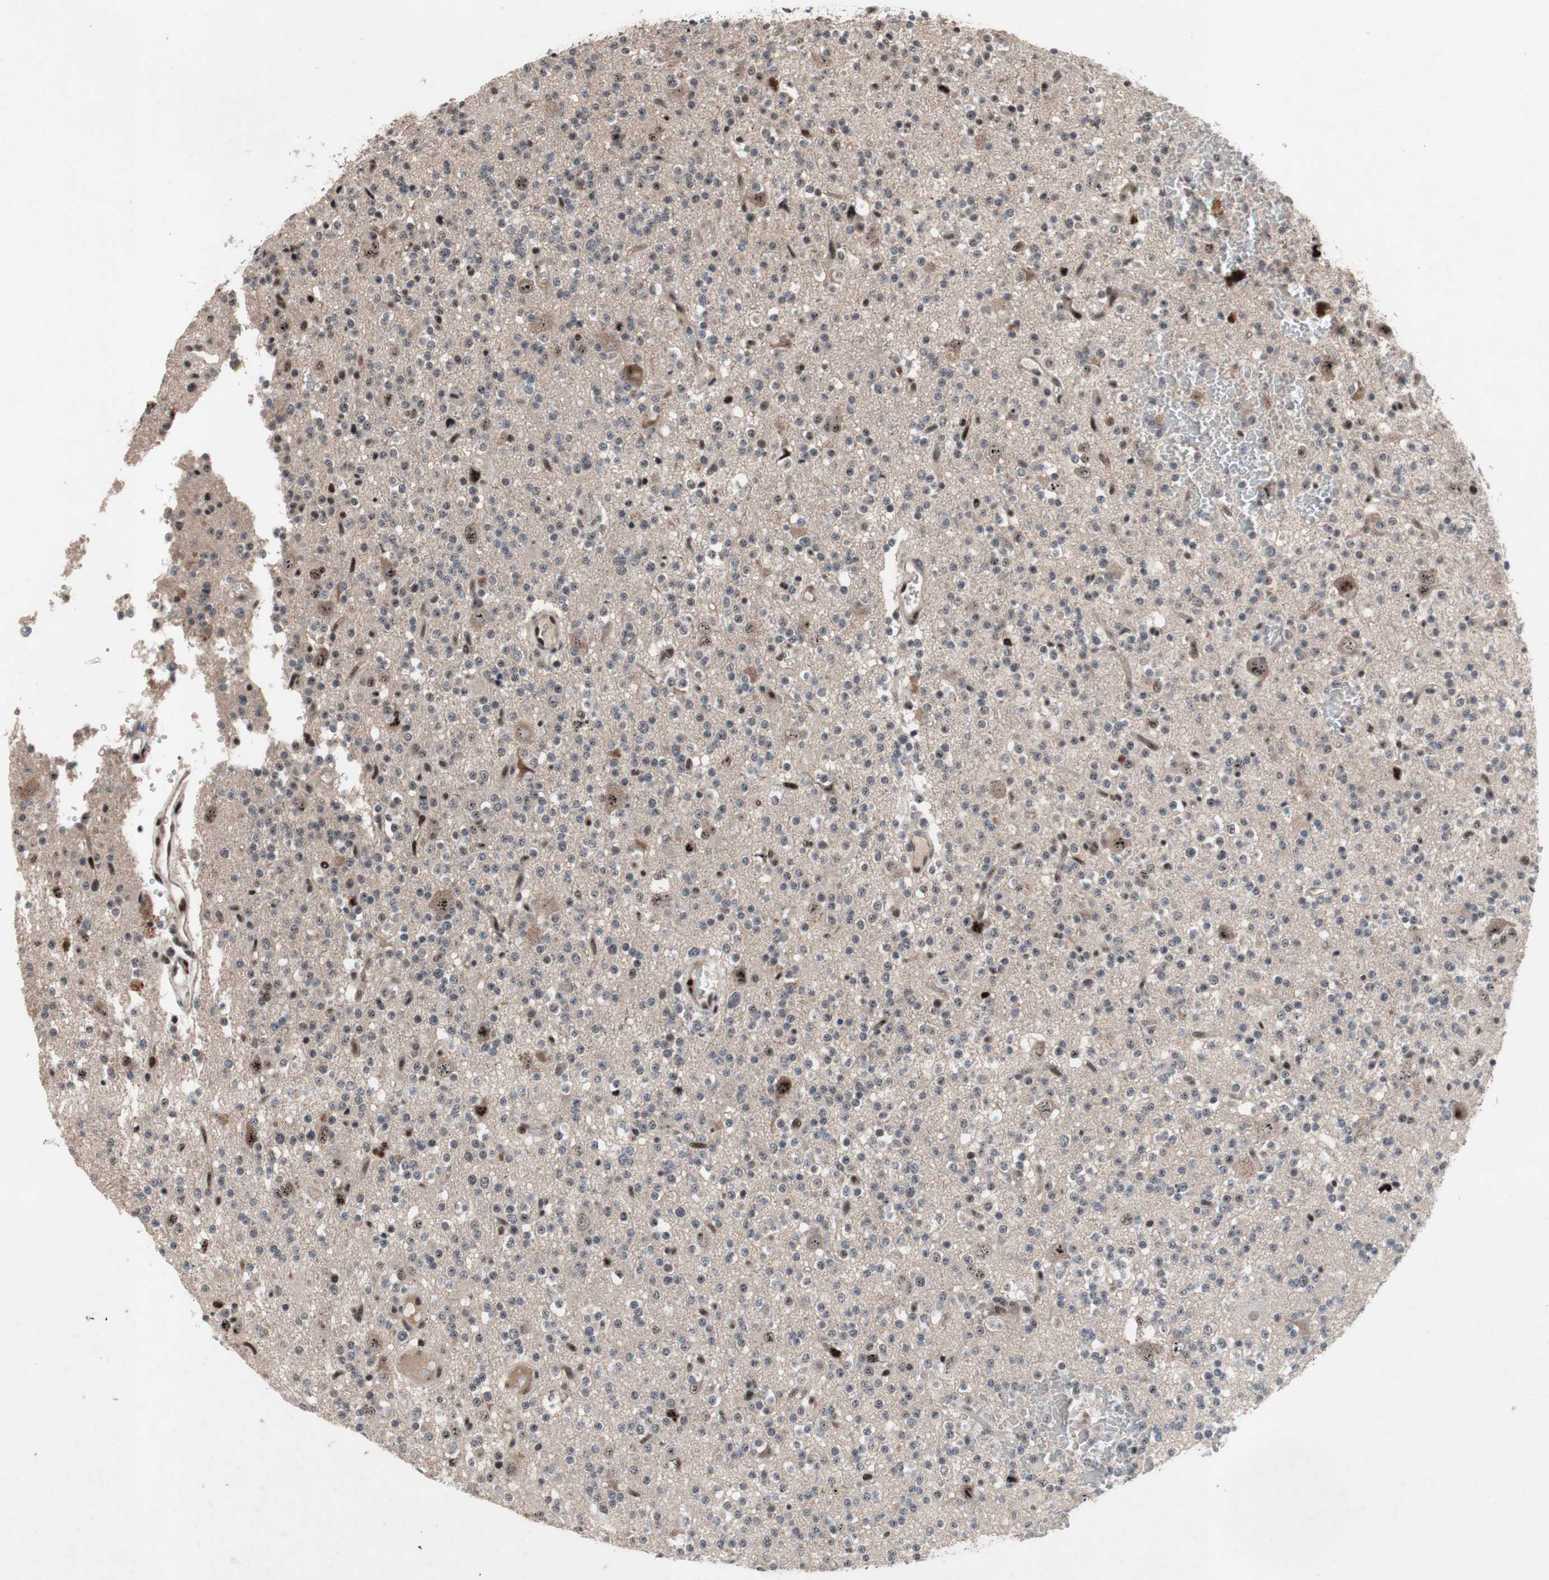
{"staining": {"intensity": "weak", "quantity": "25%-75%", "location": "nuclear"}, "tissue": "glioma", "cell_type": "Tumor cells", "image_type": "cancer", "snomed": [{"axis": "morphology", "description": "Glioma, malignant, High grade"}, {"axis": "topography", "description": "Brain"}], "caption": "Glioma stained for a protein (brown) shows weak nuclear positive positivity in approximately 25%-75% of tumor cells.", "gene": "SOX7", "patient": {"sex": "male", "age": 47}}